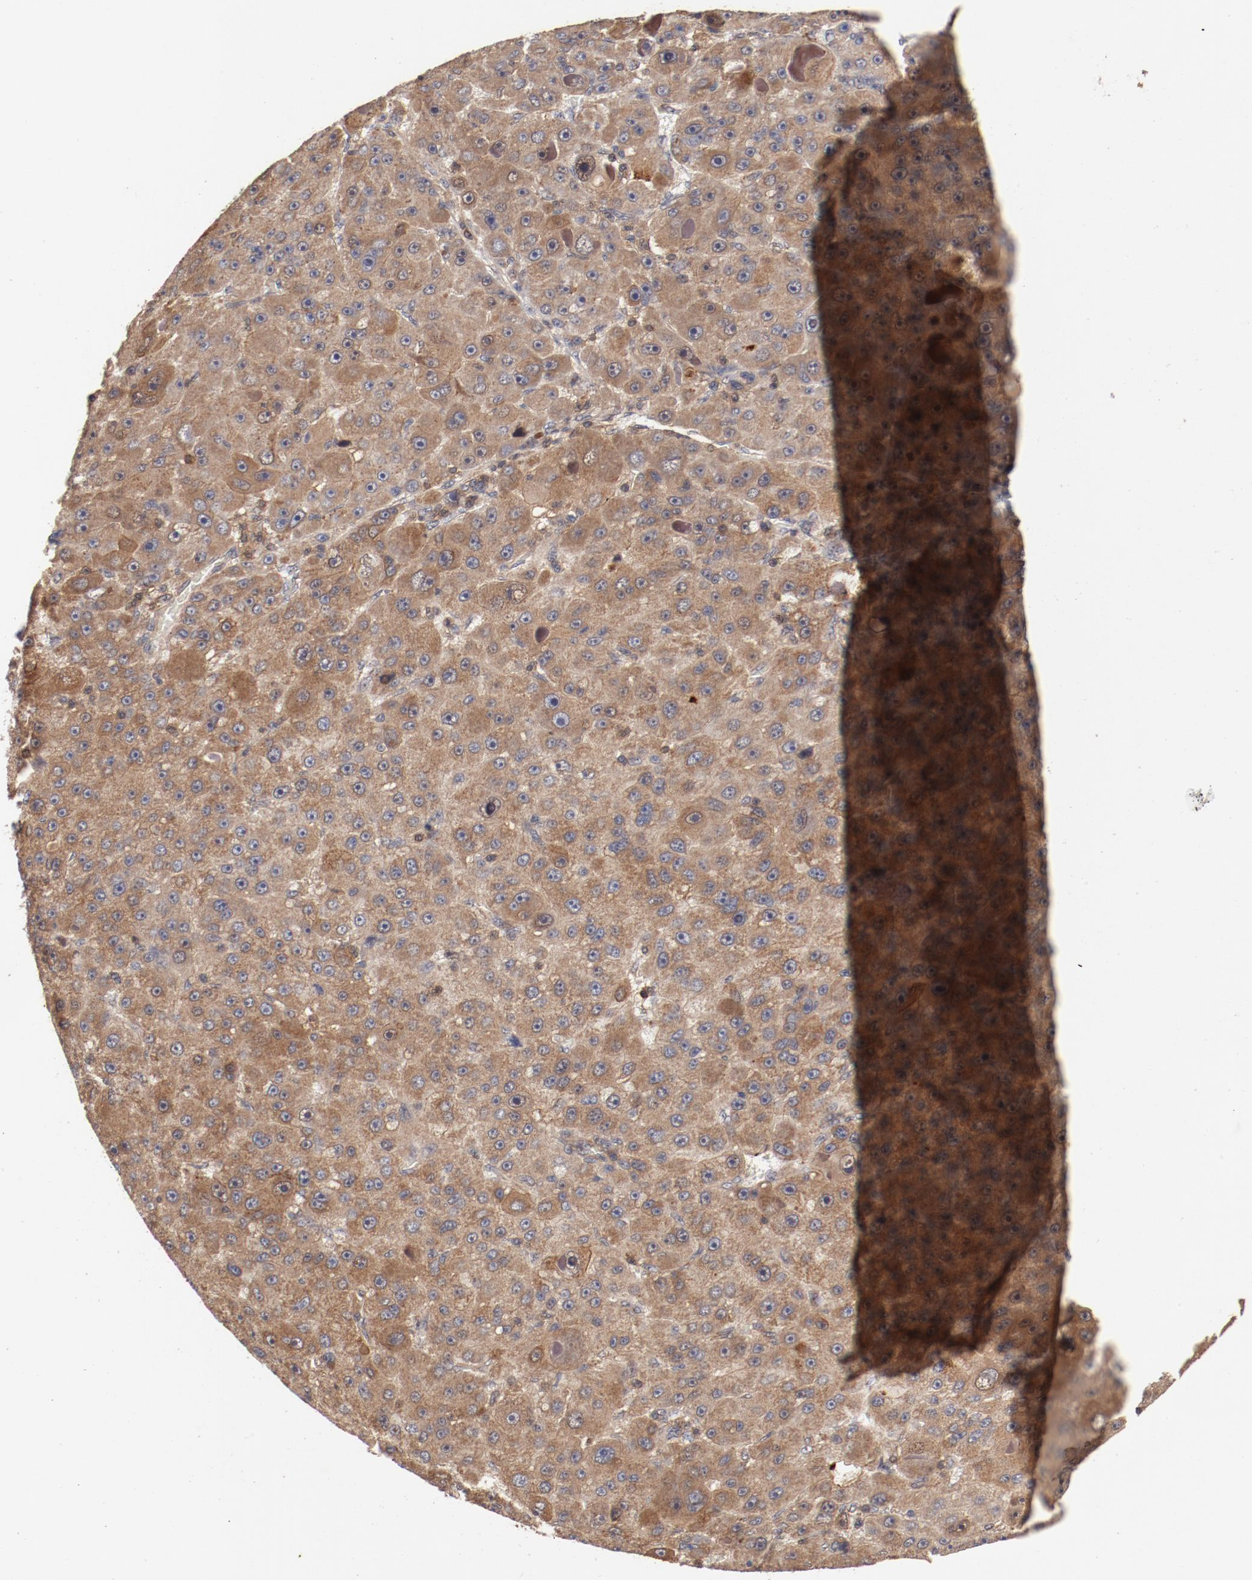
{"staining": {"intensity": "moderate", "quantity": ">75%", "location": "cytoplasmic/membranous"}, "tissue": "liver cancer", "cell_type": "Tumor cells", "image_type": "cancer", "snomed": [{"axis": "morphology", "description": "Carcinoma, Hepatocellular, NOS"}, {"axis": "topography", "description": "Liver"}], "caption": "About >75% of tumor cells in human liver cancer (hepatocellular carcinoma) reveal moderate cytoplasmic/membranous protein expression as visualized by brown immunohistochemical staining.", "gene": "GUF1", "patient": {"sex": "male", "age": 76}}